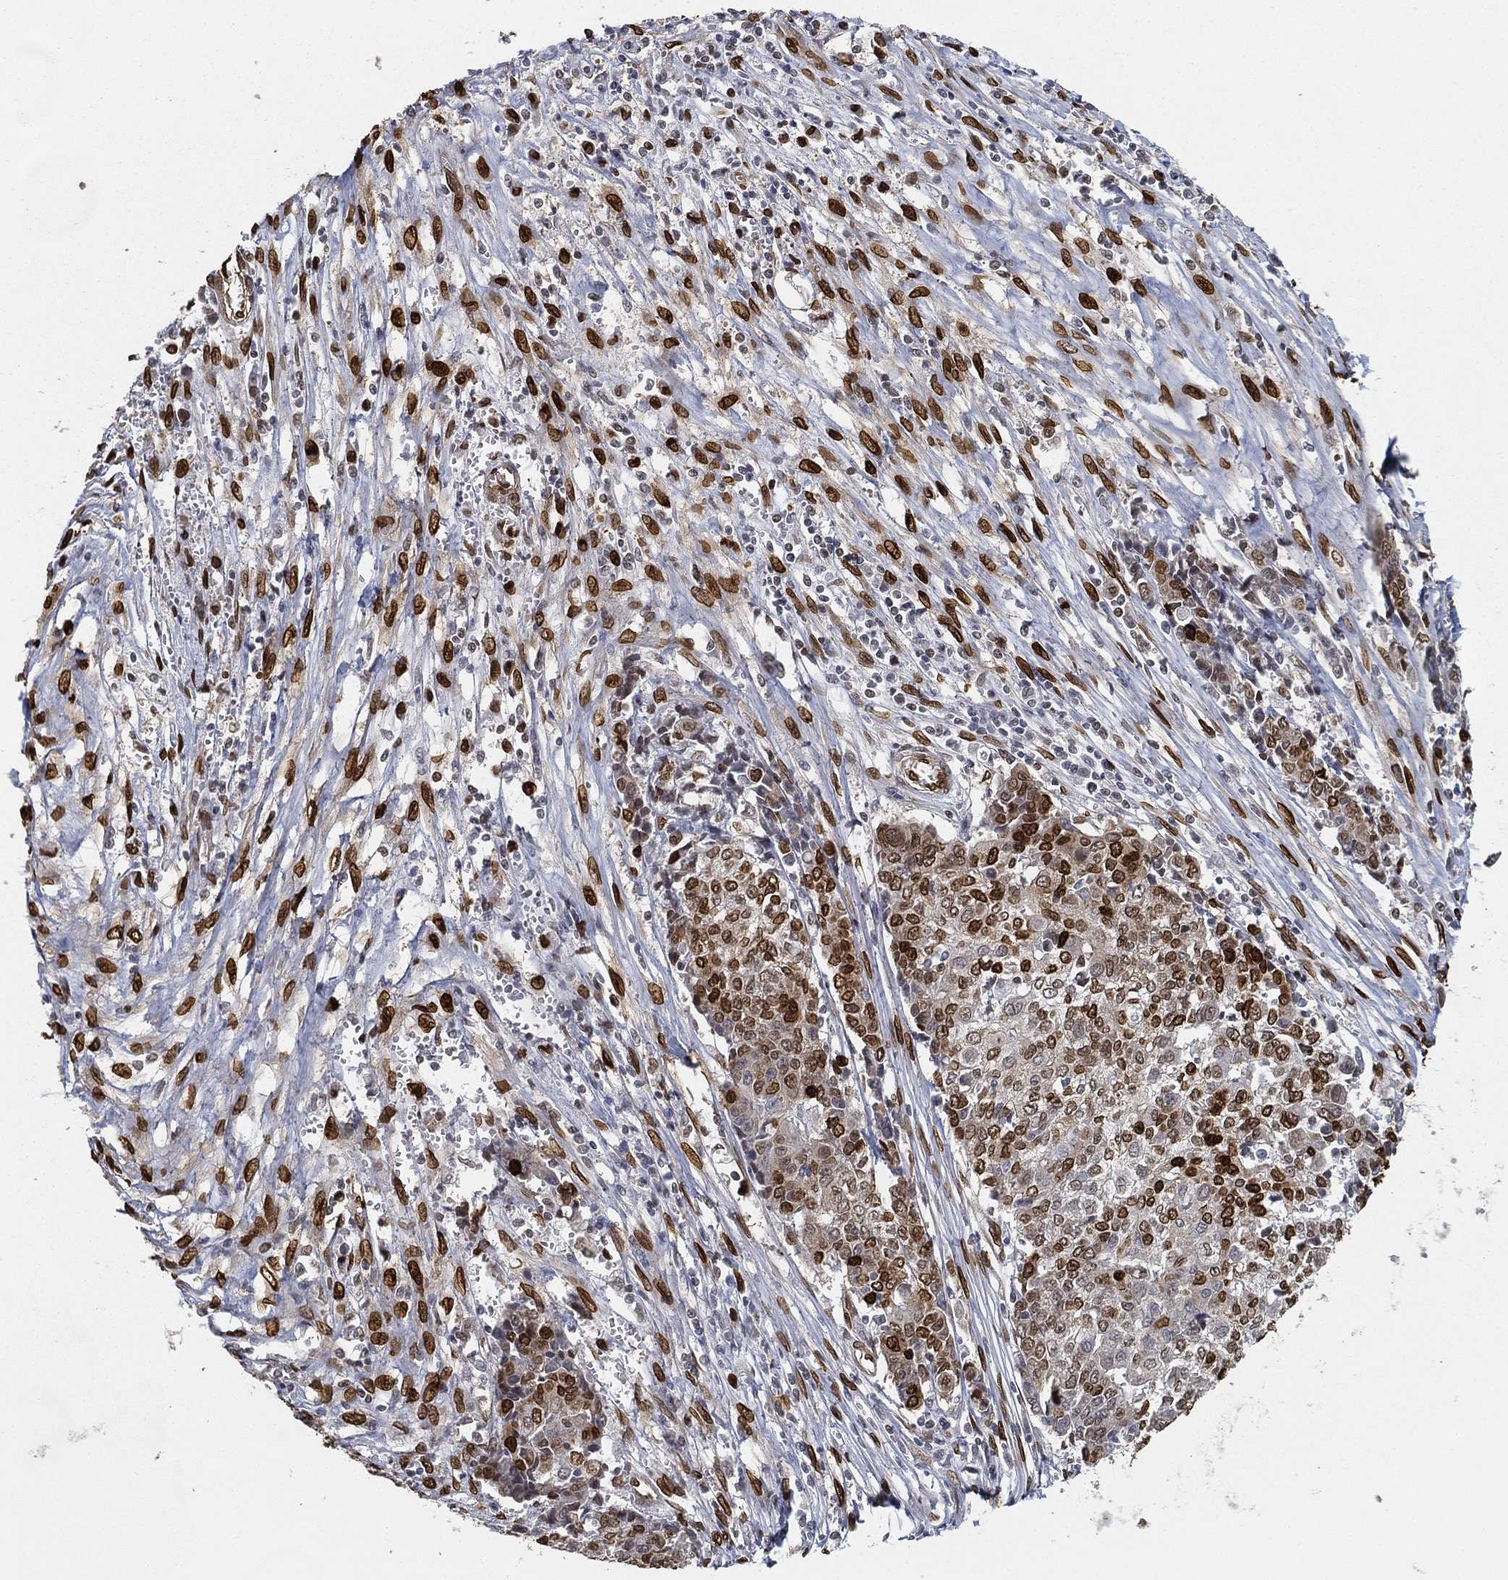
{"staining": {"intensity": "strong", "quantity": "25%-75%", "location": "nuclear"}, "tissue": "ovarian cancer", "cell_type": "Tumor cells", "image_type": "cancer", "snomed": [{"axis": "morphology", "description": "Carcinoma, endometroid"}, {"axis": "topography", "description": "Ovary"}], "caption": "Ovarian endometroid carcinoma stained for a protein demonstrates strong nuclear positivity in tumor cells.", "gene": "LMNB1", "patient": {"sex": "female", "age": 42}}